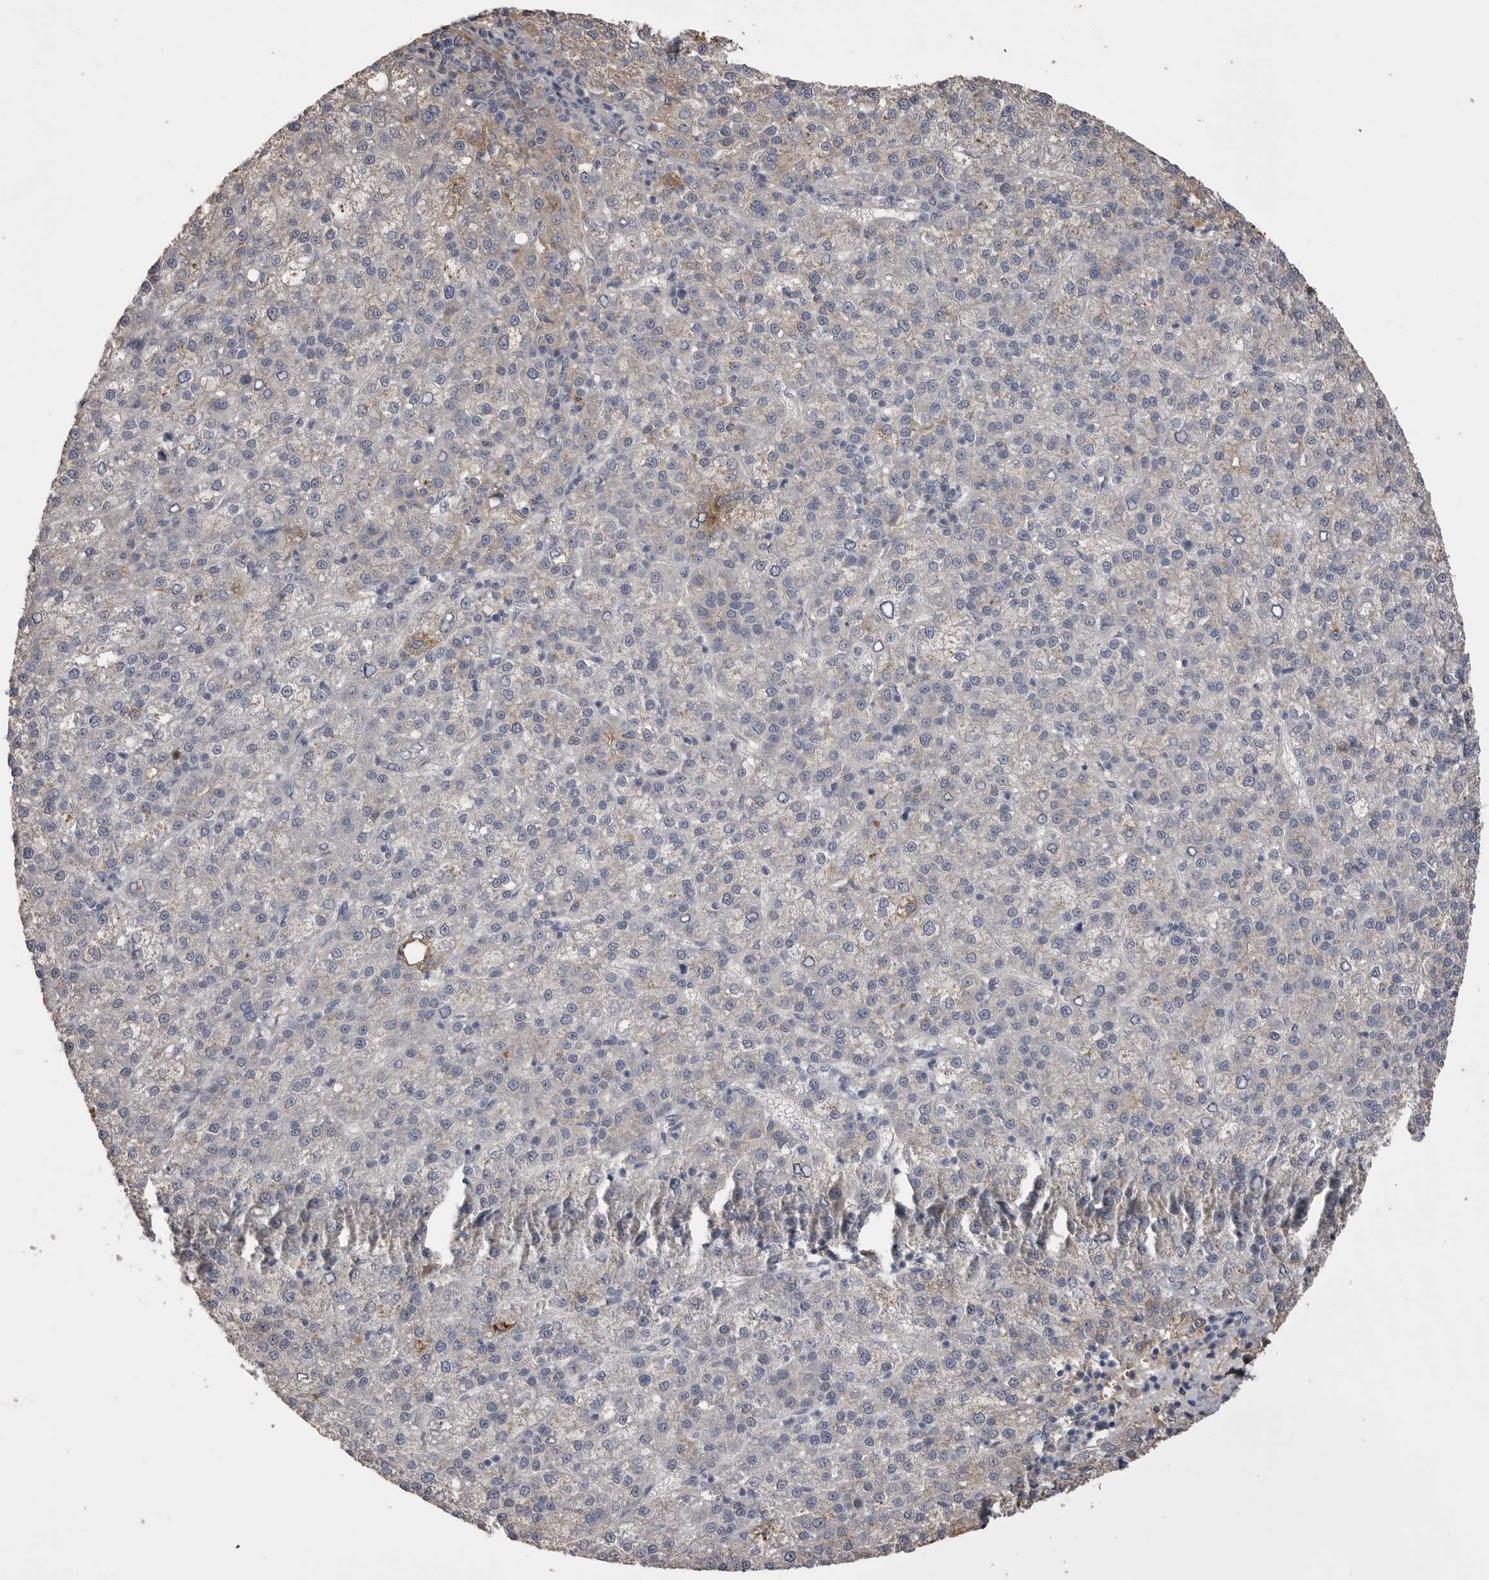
{"staining": {"intensity": "negative", "quantity": "none", "location": "none"}, "tissue": "liver cancer", "cell_type": "Tumor cells", "image_type": "cancer", "snomed": [{"axis": "morphology", "description": "Carcinoma, Hepatocellular, NOS"}, {"axis": "topography", "description": "Liver"}], "caption": "Immunohistochemical staining of human liver hepatocellular carcinoma demonstrates no significant positivity in tumor cells.", "gene": "AHSG", "patient": {"sex": "female", "age": 58}}